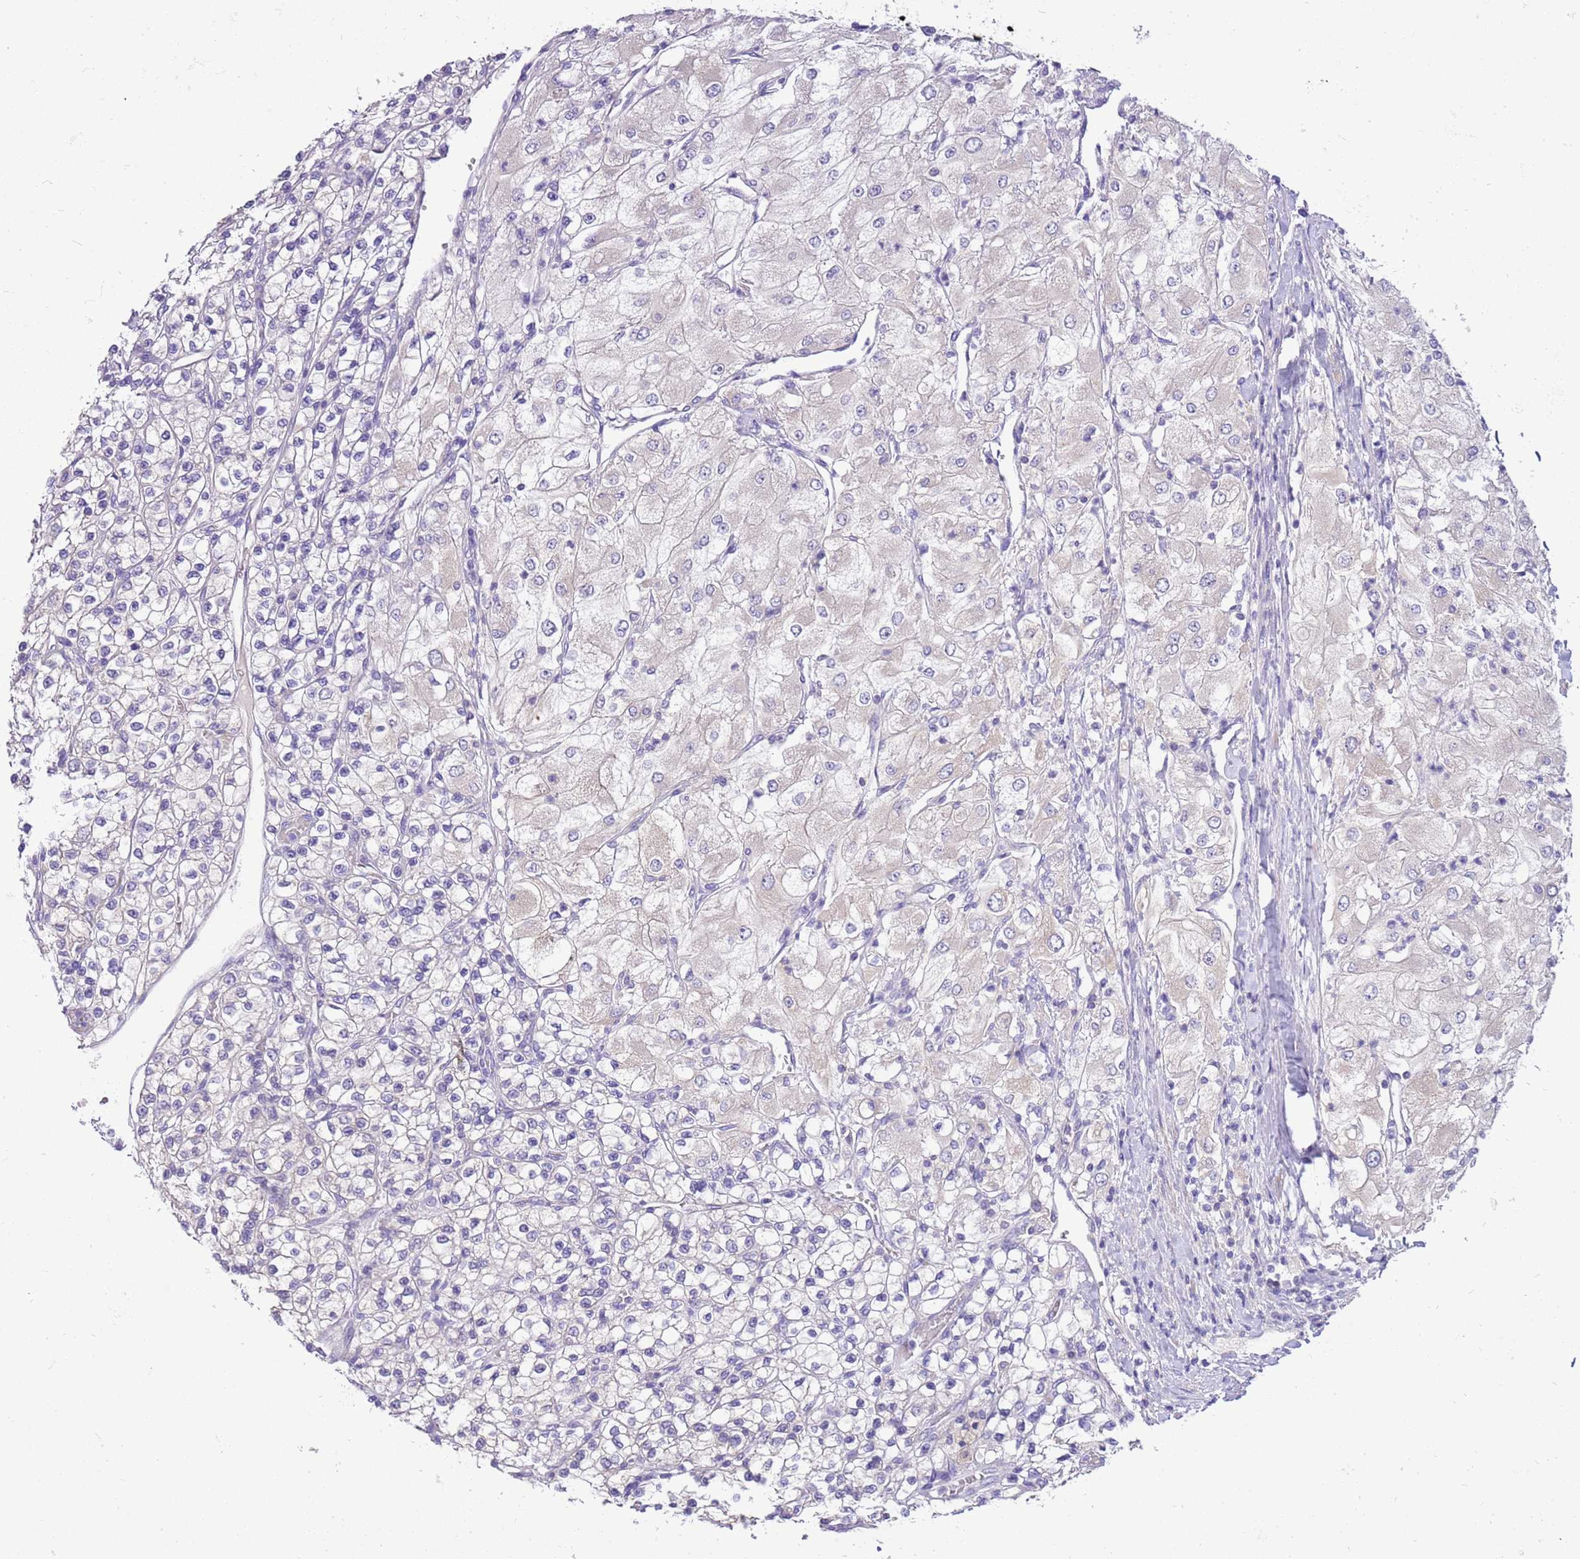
{"staining": {"intensity": "negative", "quantity": "none", "location": "none"}, "tissue": "renal cancer", "cell_type": "Tumor cells", "image_type": "cancer", "snomed": [{"axis": "morphology", "description": "Adenocarcinoma, NOS"}, {"axis": "topography", "description": "Kidney"}], "caption": "Adenocarcinoma (renal) was stained to show a protein in brown. There is no significant positivity in tumor cells.", "gene": "GLCE", "patient": {"sex": "male", "age": 80}}